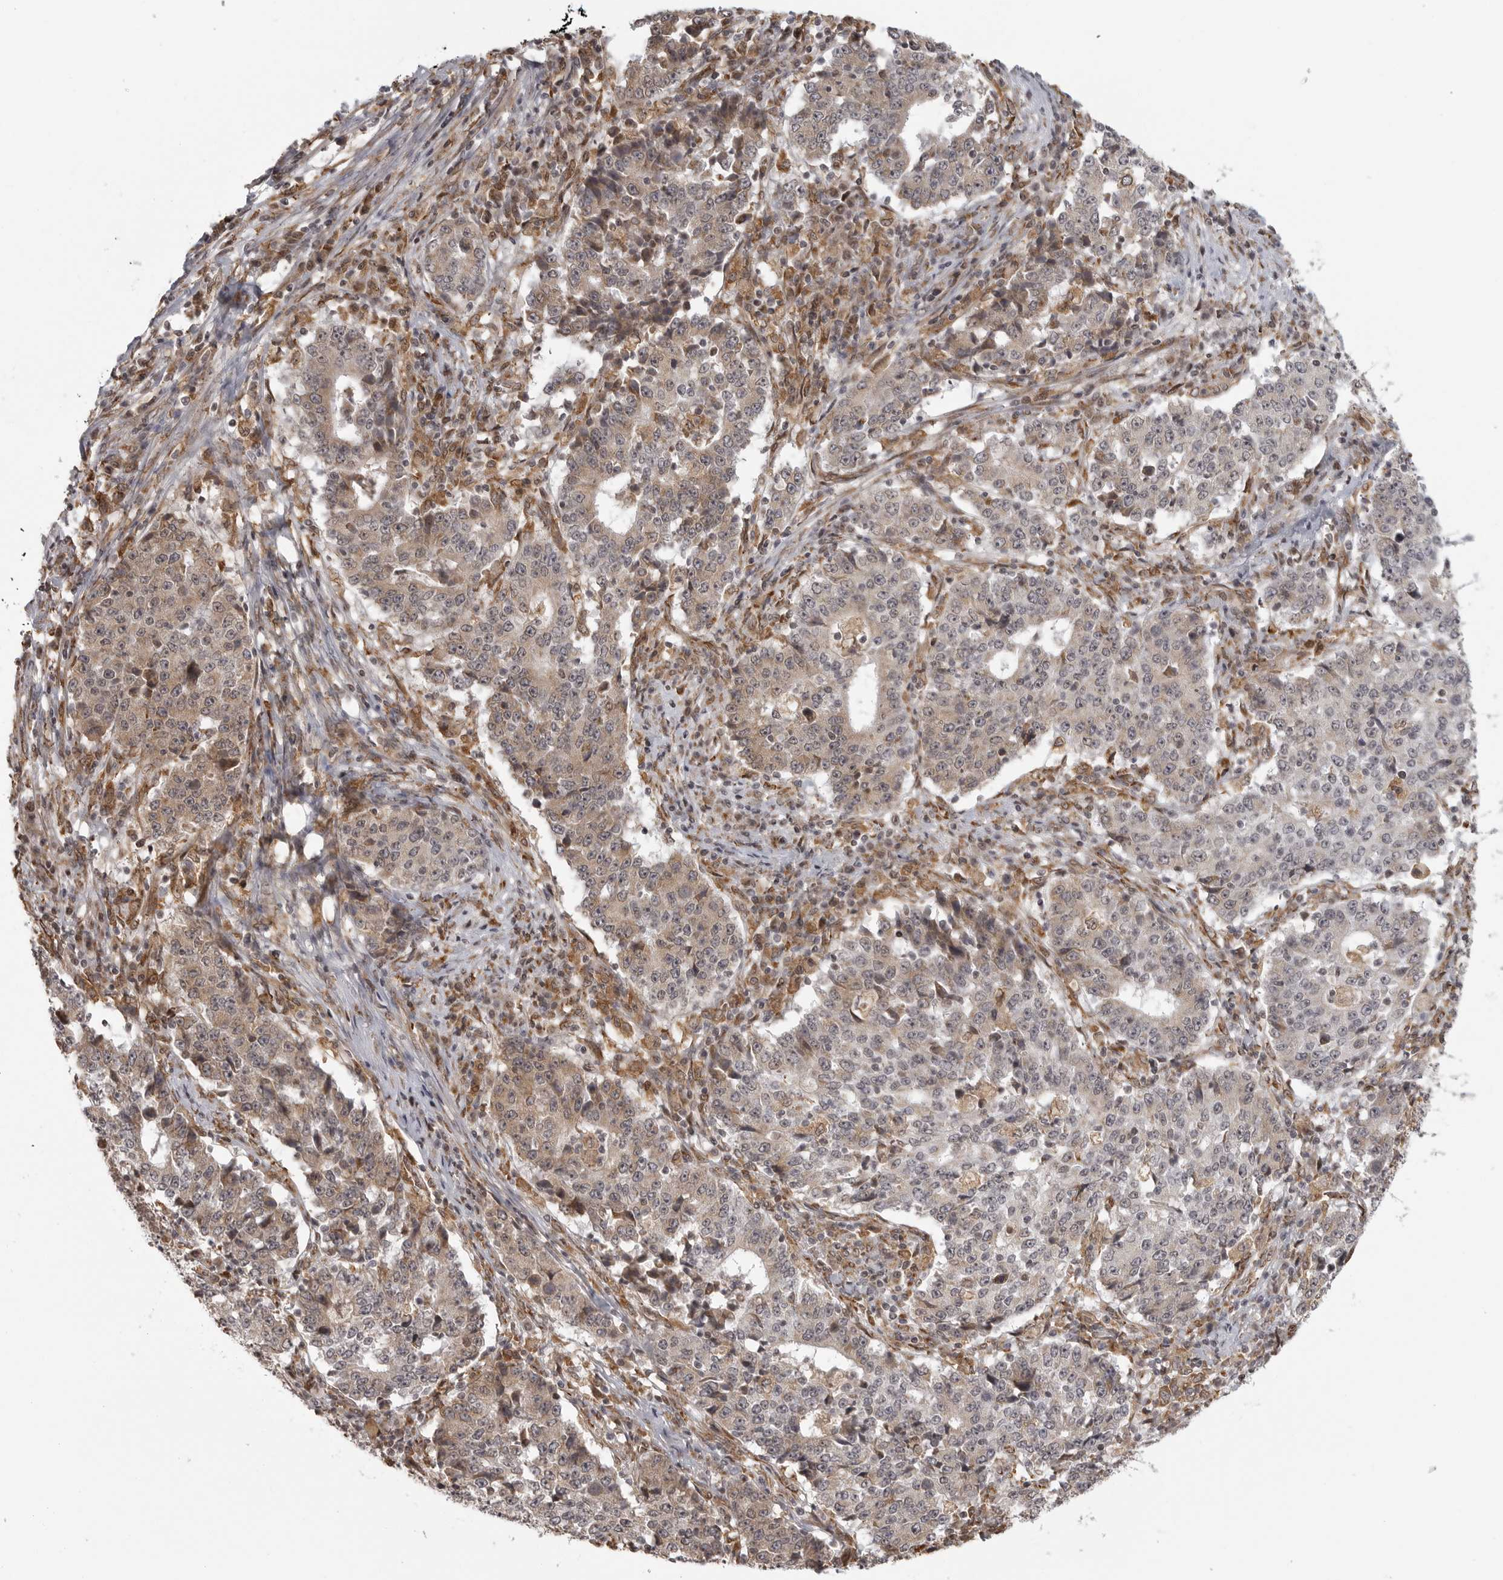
{"staining": {"intensity": "weak", "quantity": ">75%", "location": "cytoplasmic/membranous"}, "tissue": "stomach cancer", "cell_type": "Tumor cells", "image_type": "cancer", "snomed": [{"axis": "morphology", "description": "Adenocarcinoma, NOS"}, {"axis": "topography", "description": "Stomach"}], "caption": "Immunohistochemistry (IHC) photomicrograph of human stomach adenocarcinoma stained for a protein (brown), which demonstrates low levels of weak cytoplasmic/membranous positivity in about >75% of tumor cells.", "gene": "ISG20L2", "patient": {"sex": "male", "age": 59}}